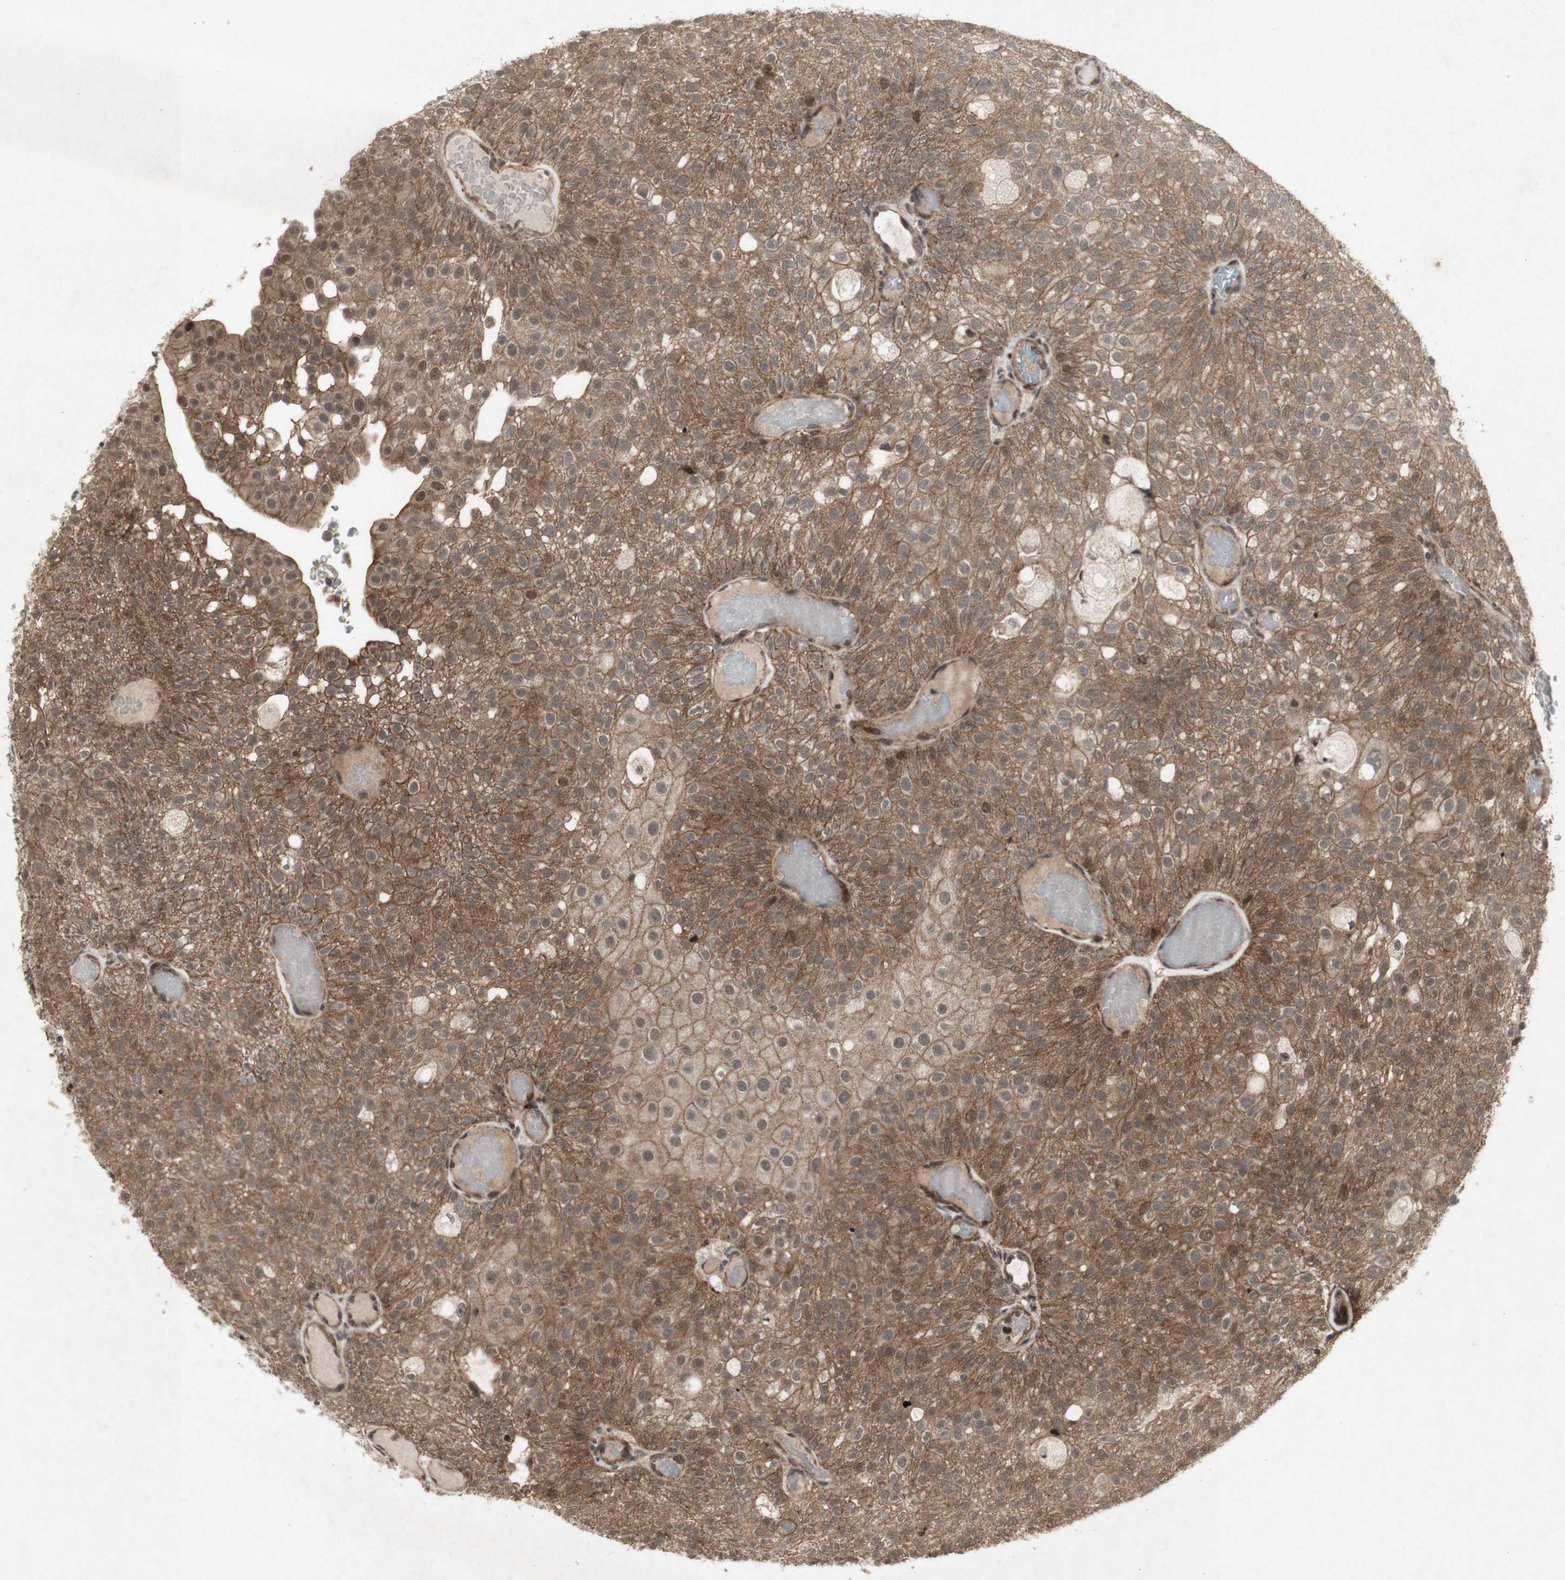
{"staining": {"intensity": "moderate", "quantity": ">75%", "location": "cytoplasmic/membranous"}, "tissue": "urothelial cancer", "cell_type": "Tumor cells", "image_type": "cancer", "snomed": [{"axis": "morphology", "description": "Urothelial carcinoma, Low grade"}, {"axis": "topography", "description": "Urinary bladder"}], "caption": "Immunohistochemistry (IHC) (DAB) staining of human urothelial cancer shows moderate cytoplasmic/membranous protein expression in about >75% of tumor cells.", "gene": "PLXNA1", "patient": {"sex": "male", "age": 78}}